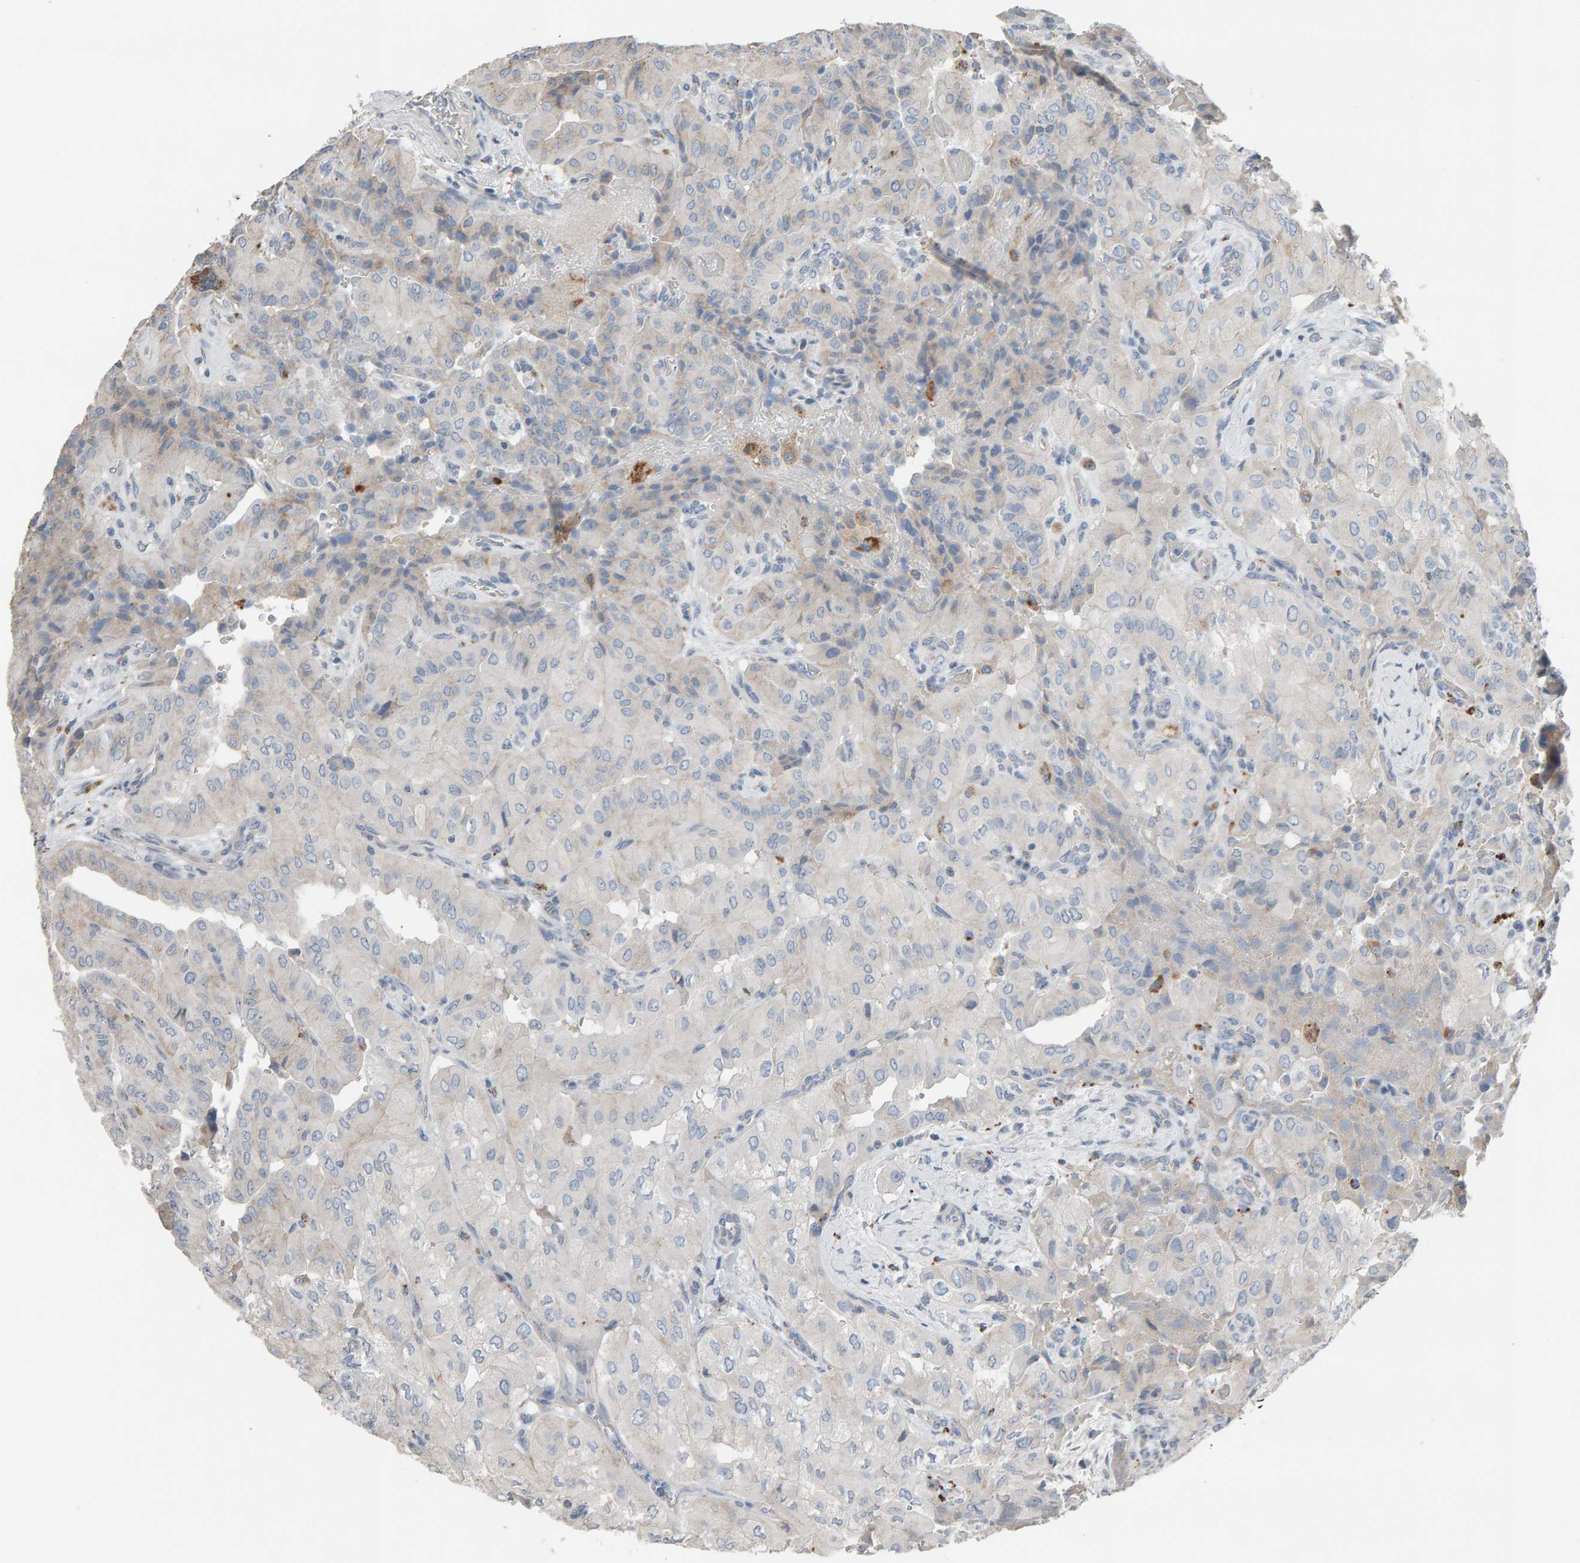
{"staining": {"intensity": "negative", "quantity": "none", "location": "none"}, "tissue": "thyroid cancer", "cell_type": "Tumor cells", "image_type": "cancer", "snomed": [{"axis": "morphology", "description": "Papillary adenocarcinoma, NOS"}, {"axis": "topography", "description": "Thyroid gland"}], "caption": "Immunohistochemistry of human papillary adenocarcinoma (thyroid) reveals no positivity in tumor cells. (Stains: DAB immunohistochemistry (IHC) with hematoxylin counter stain, Microscopy: brightfield microscopy at high magnification).", "gene": "IPPK", "patient": {"sex": "female", "age": 59}}